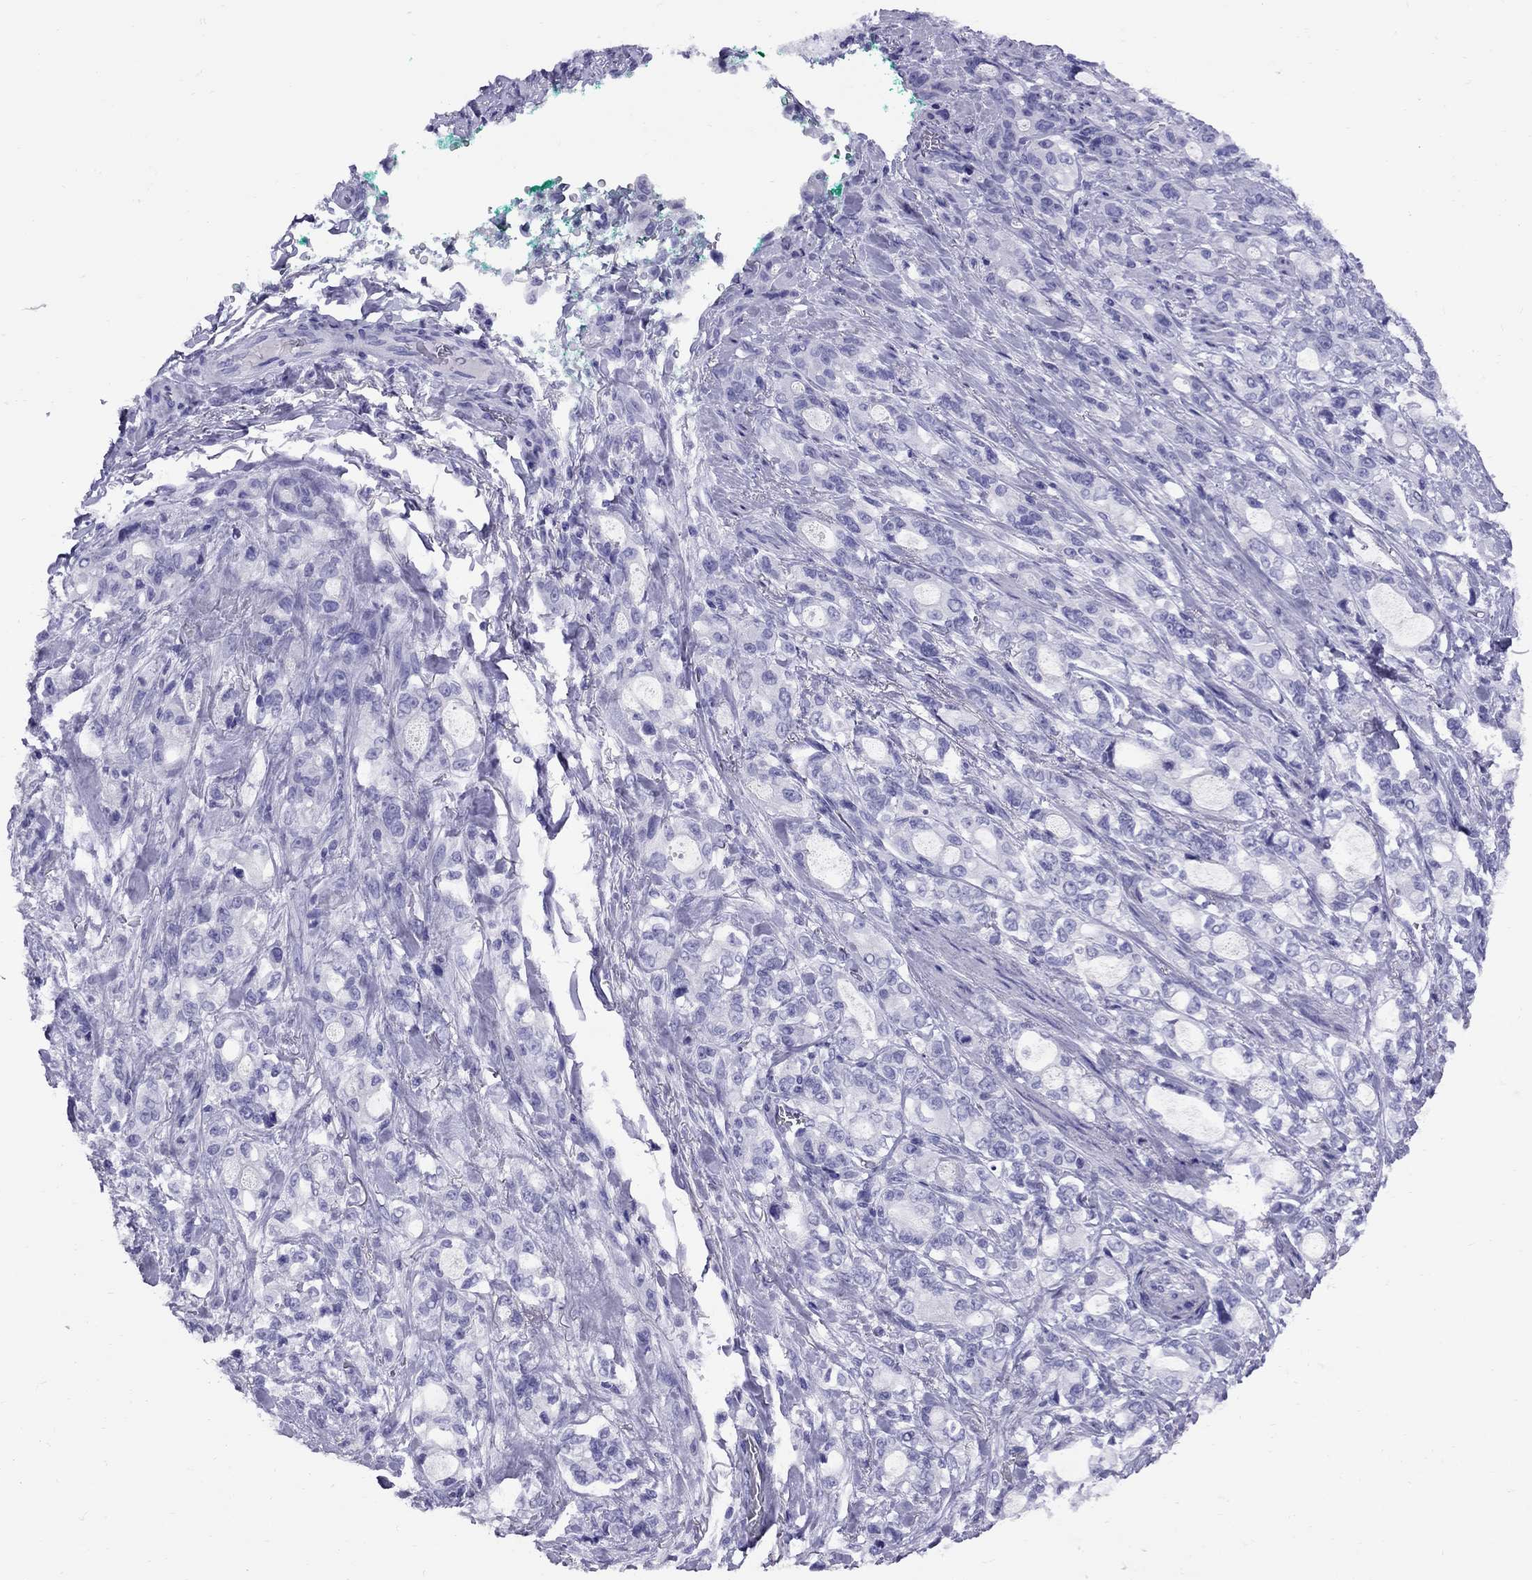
{"staining": {"intensity": "negative", "quantity": "none", "location": "none"}, "tissue": "stomach cancer", "cell_type": "Tumor cells", "image_type": "cancer", "snomed": [{"axis": "morphology", "description": "Adenocarcinoma, NOS"}, {"axis": "topography", "description": "Stomach"}], "caption": "Histopathology image shows no significant protein expression in tumor cells of stomach adenocarcinoma.", "gene": "AVPR1B", "patient": {"sex": "male", "age": 63}}